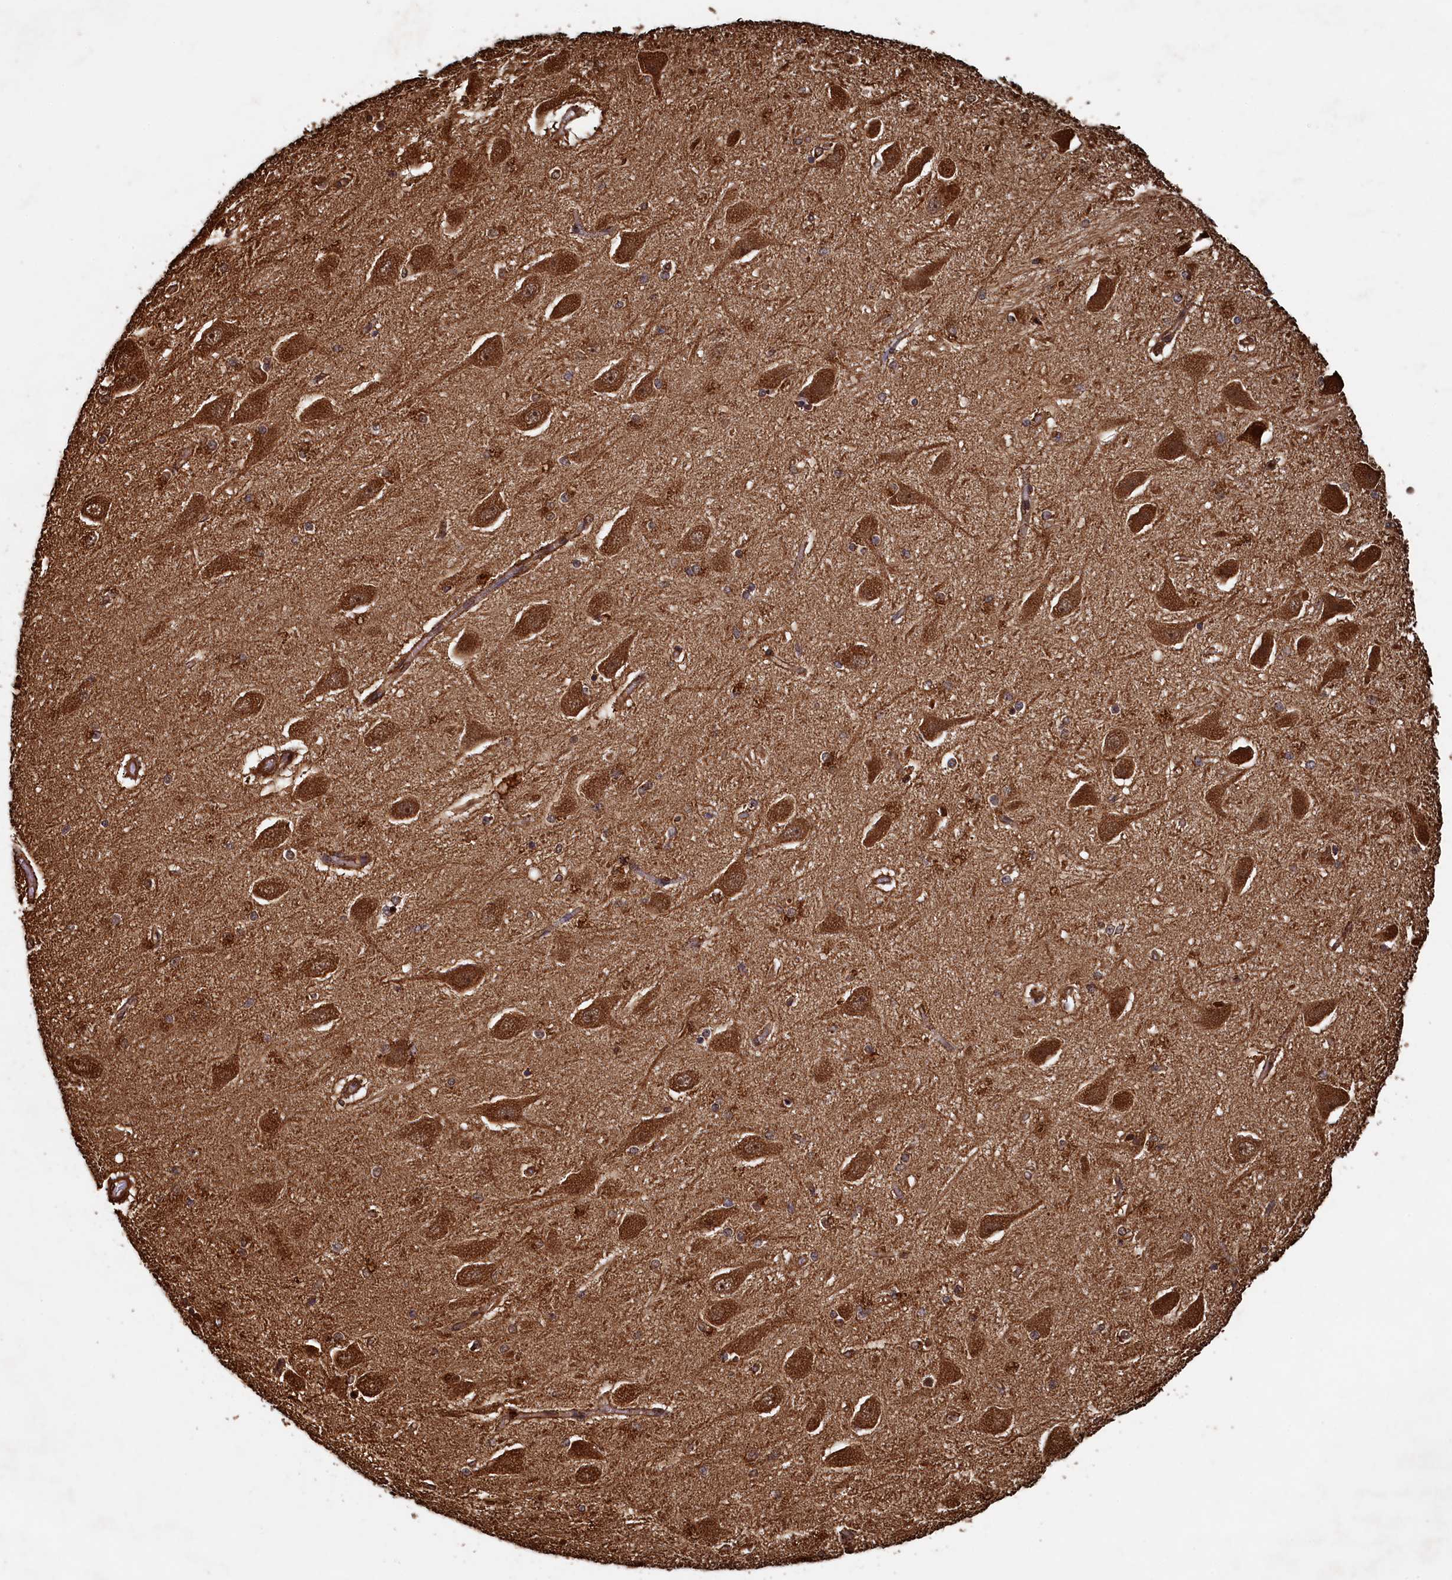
{"staining": {"intensity": "moderate", "quantity": ">75%", "location": "cytoplasmic/membranous"}, "tissue": "hippocampus", "cell_type": "Glial cells", "image_type": "normal", "snomed": [{"axis": "morphology", "description": "Normal tissue, NOS"}, {"axis": "topography", "description": "Hippocampus"}], "caption": "Immunohistochemical staining of unremarkable hippocampus shows >75% levels of moderate cytoplasmic/membranous protein staining in about >75% of glial cells.", "gene": "PIGN", "patient": {"sex": "female", "age": 54}}